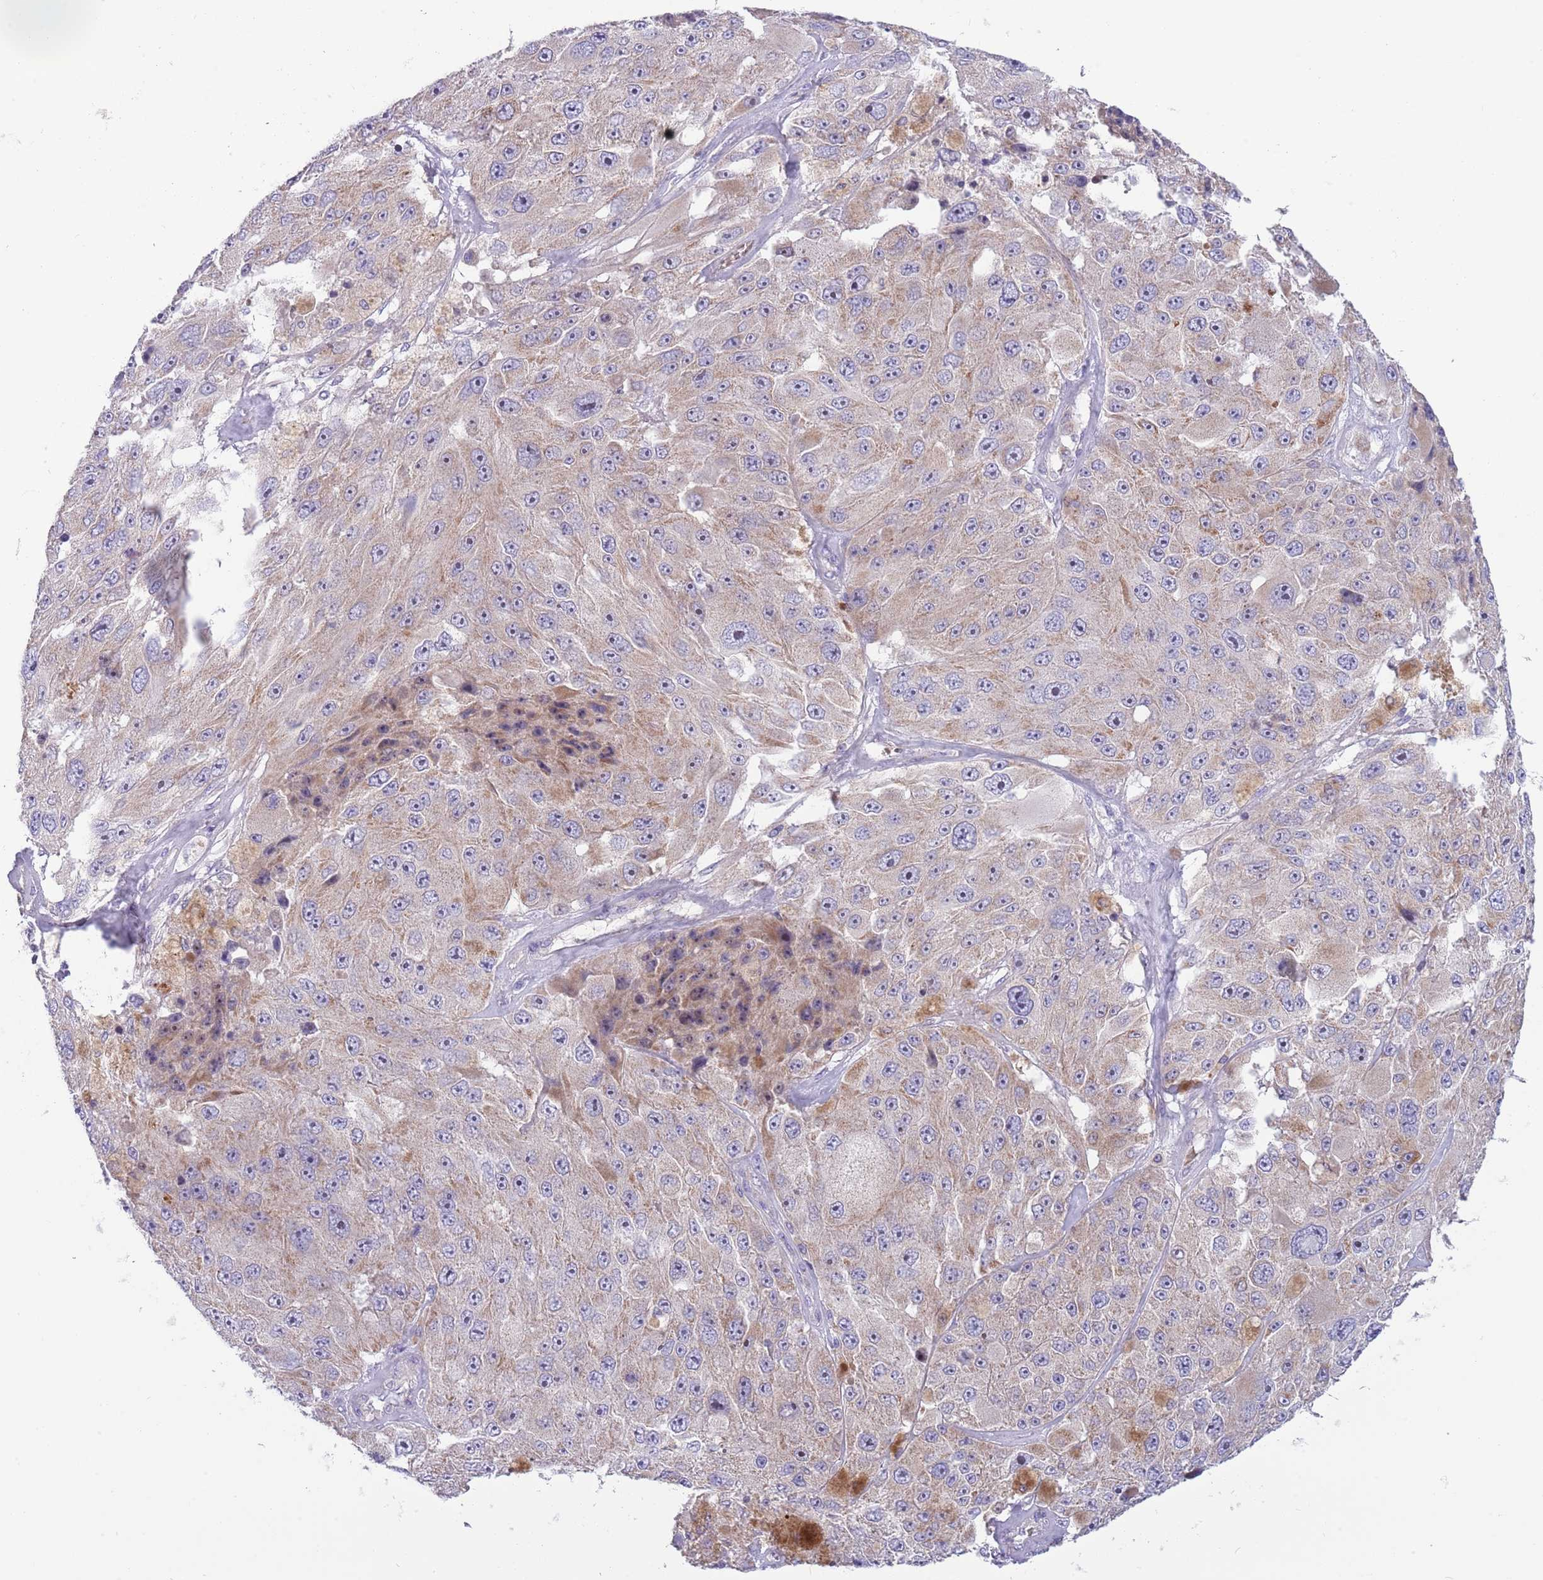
{"staining": {"intensity": "weak", "quantity": "<25%", "location": "cytoplasmic/membranous"}, "tissue": "melanoma", "cell_type": "Tumor cells", "image_type": "cancer", "snomed": [{"axis": "morphology", "description": "Malignant melanoma, Metastatic site"}, {"axis": "topography", "description": "Lymph node"}], "caption": "DAB (3,3'-diaminobenzidine) immunohistochemical staining of human malignant melanoma (metastatic site) displays no significant positivity in tumor cells.", "gene": "DDHD1", "patient": {"sex": "male", "age": 62}}